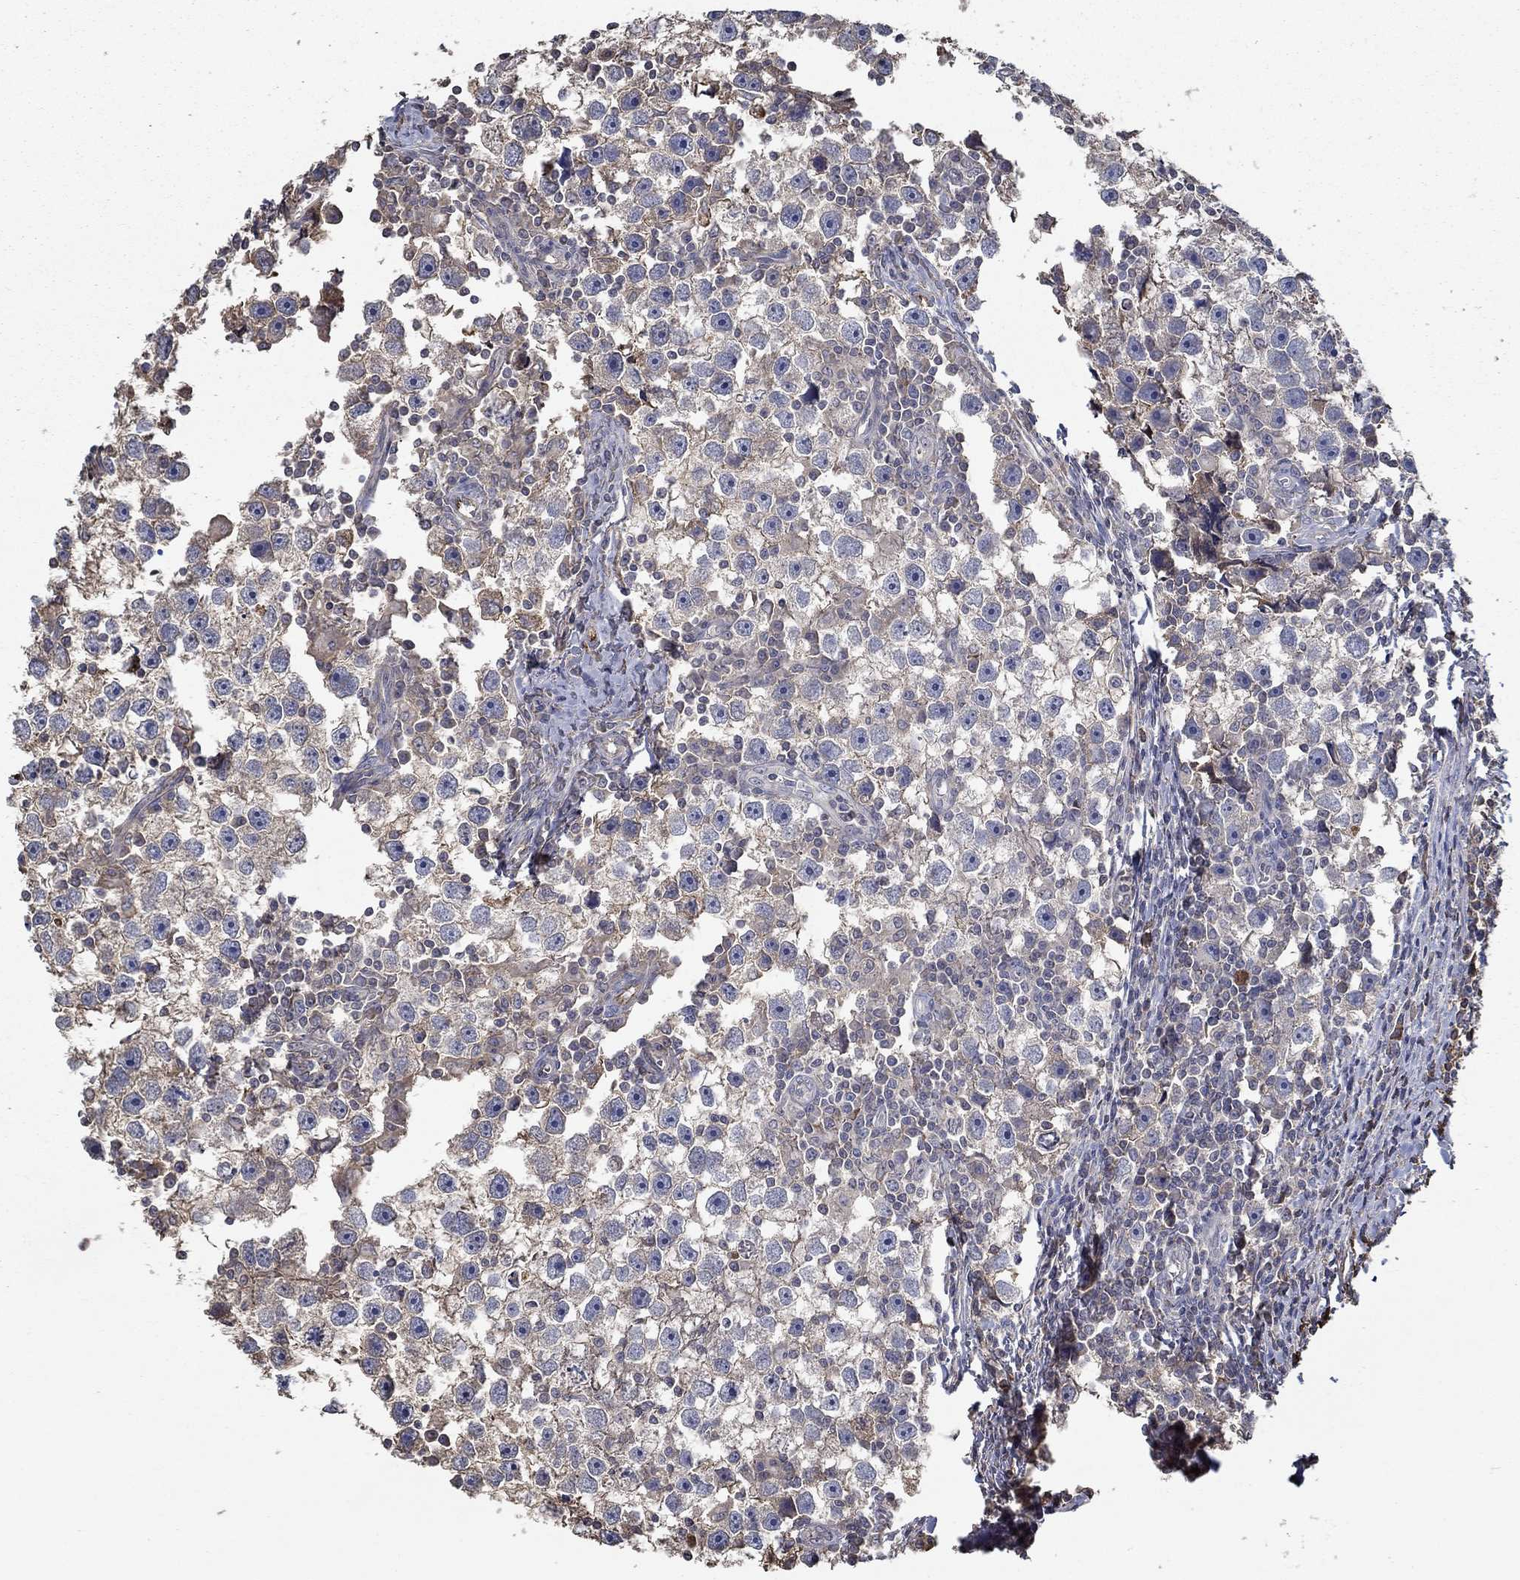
{"staining": {"intensity": "negative", "quantity": "none", "location": "none"}, "tissue": "testis cancer", "cell_type": "Tumor cells", "image_type": "cancer", "snomed": [{"axis": "morphology", "description": "Seminoma, NOS"}, {"axis": "topography", "description": "Testis"}], "caption": "High magnification brightfield microscopy of testis seminoma stained with DAB (brown) and counterstained with hematoxylin (blue): tumor cells show no significant expression.", "gene": "IL10", "patient": {"sex": "male", "age": 30}}